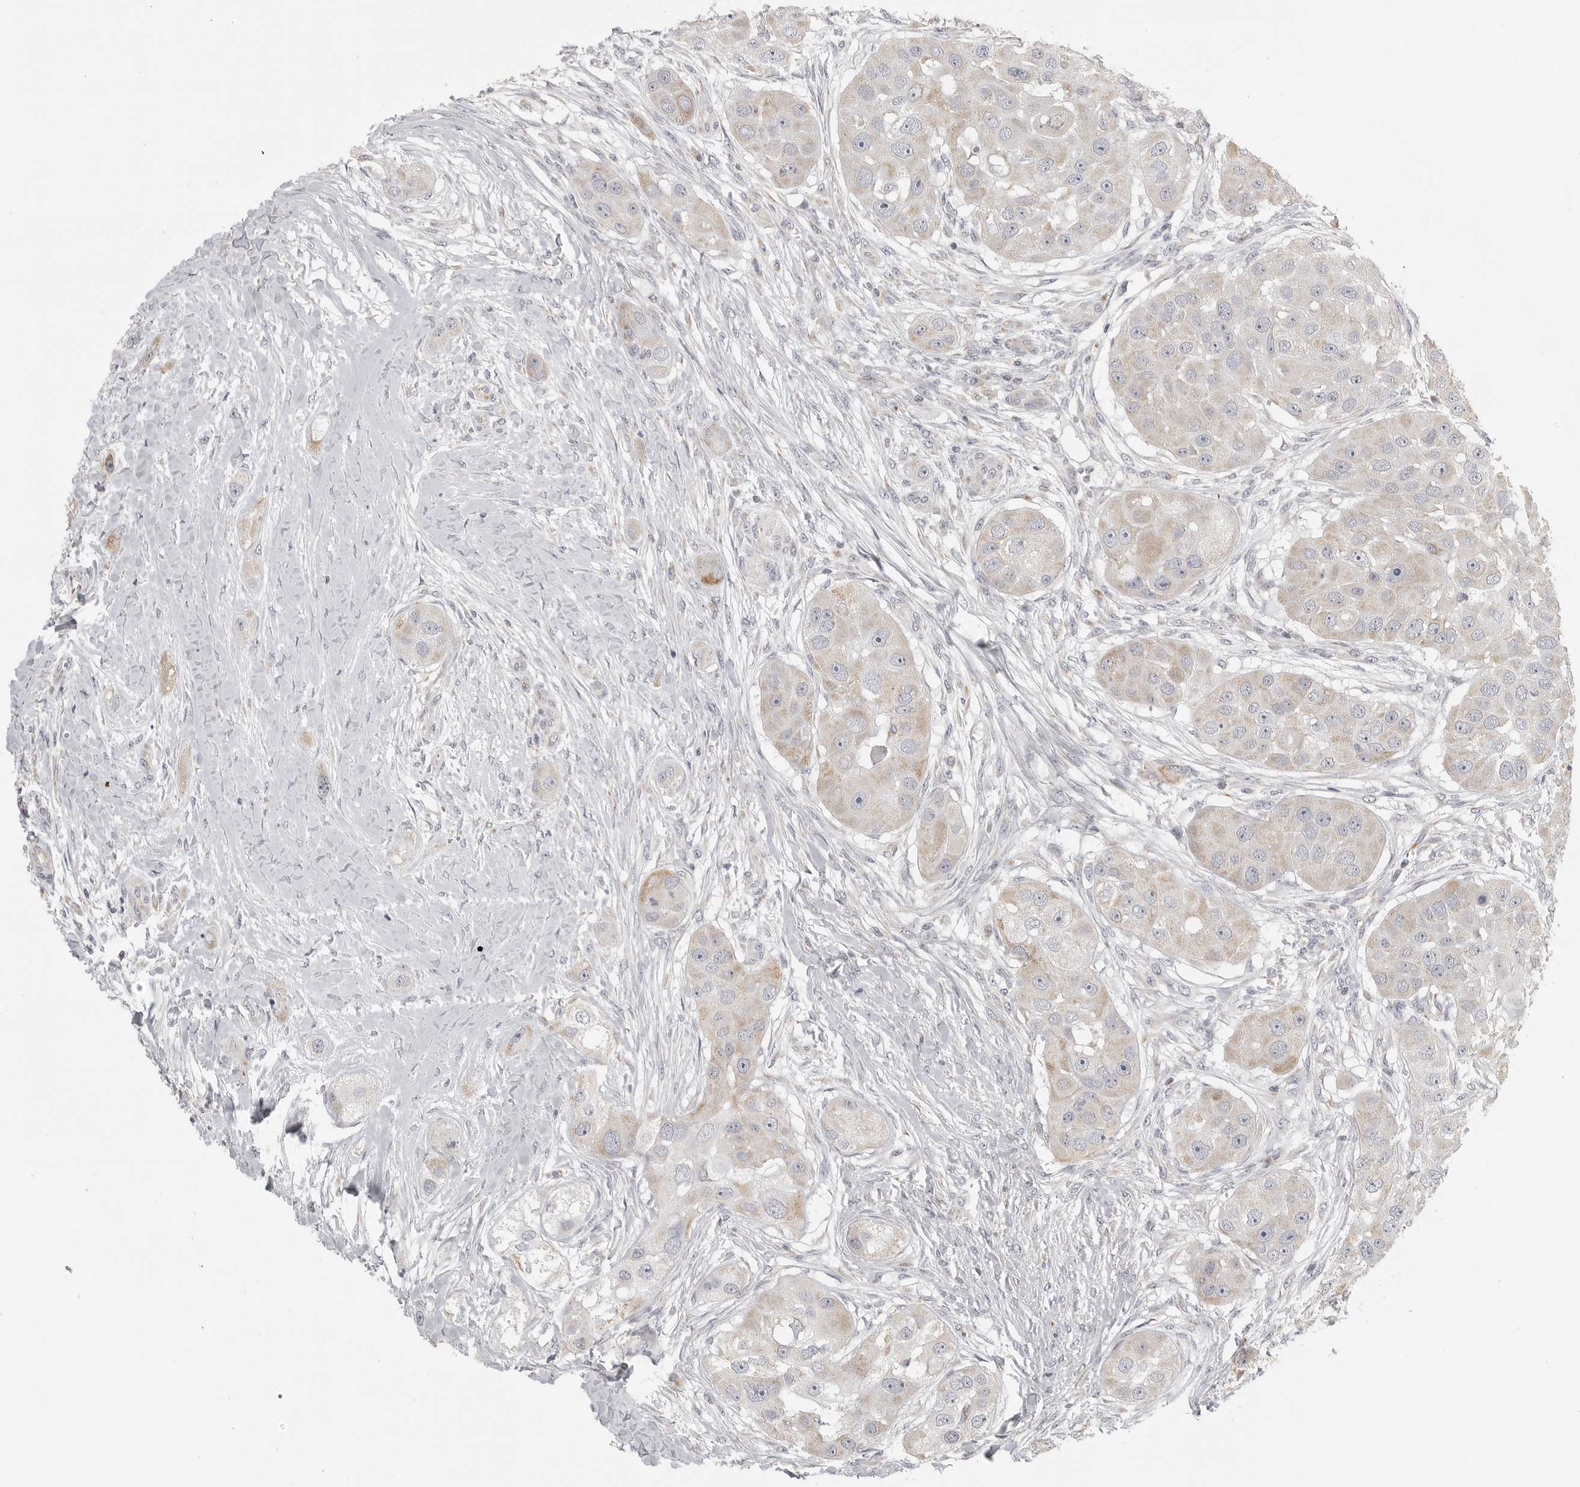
{"staining": {"intensity": "weak", "quantity": "<25%", "location": "cytoplasmic/membranous"}, "tissue": "head and neck cancer", "cell_type": "Tumor cells", "image_type": "cancer", "snomed": [{"axis": "morphology", "description": "Normal tissue, NOS"}, {"axis": "morphology", "description": "Squamous cell carcinoma, NOS"}, {"axis": "topography", "description": "Skeletal muscle"}, {"axis": "topography", "description": "Head-Neck"}], "caption": "Immunohistochemical staining of human head and neck cancer (squamous cell carcinoma) exhibits no significant expression in tumor cells.", "gene": "RXFP3", "patient": {"sex": "male", "age": 51}}